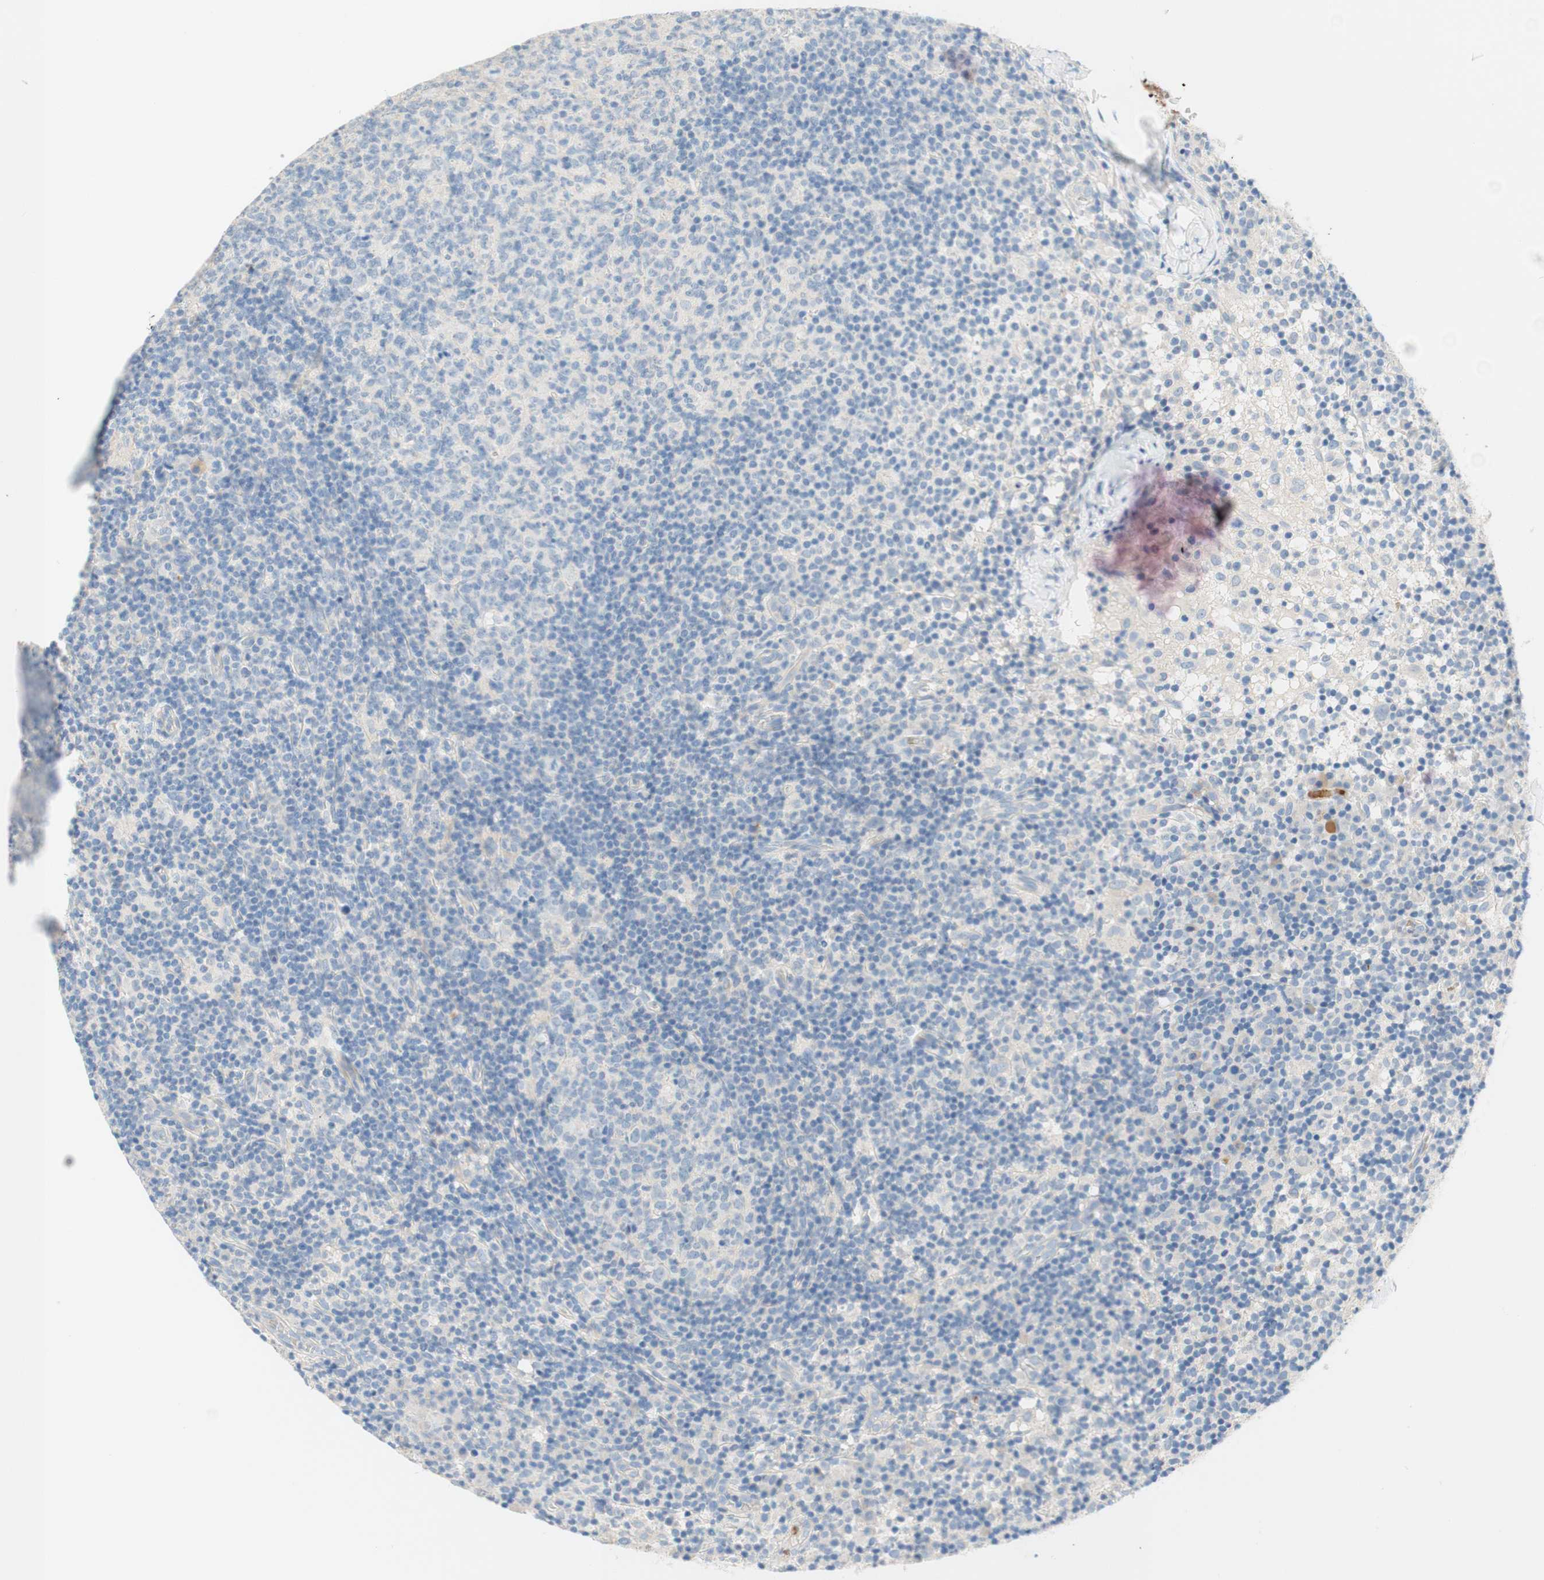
{"staining": {"intensity": "negative", "quantity": "none", "location": "none"}, "tissue": "lymph node", "cell_type": "Germinal center cells", "image_type": "normal", "snomed": [{"axis": "morphology", "description": "Normal tissue, NOS"}, {"axis": "morphology", "description": "Inflammation, NOS"}, {"axis": "topography", "description": "Lymph node"}], "caption": "The micrograph exhibits no significant expression in germinal center cells of lymph node.", "gene": "ENTREP2", "patient": {"sex": "male", "age": 55}}